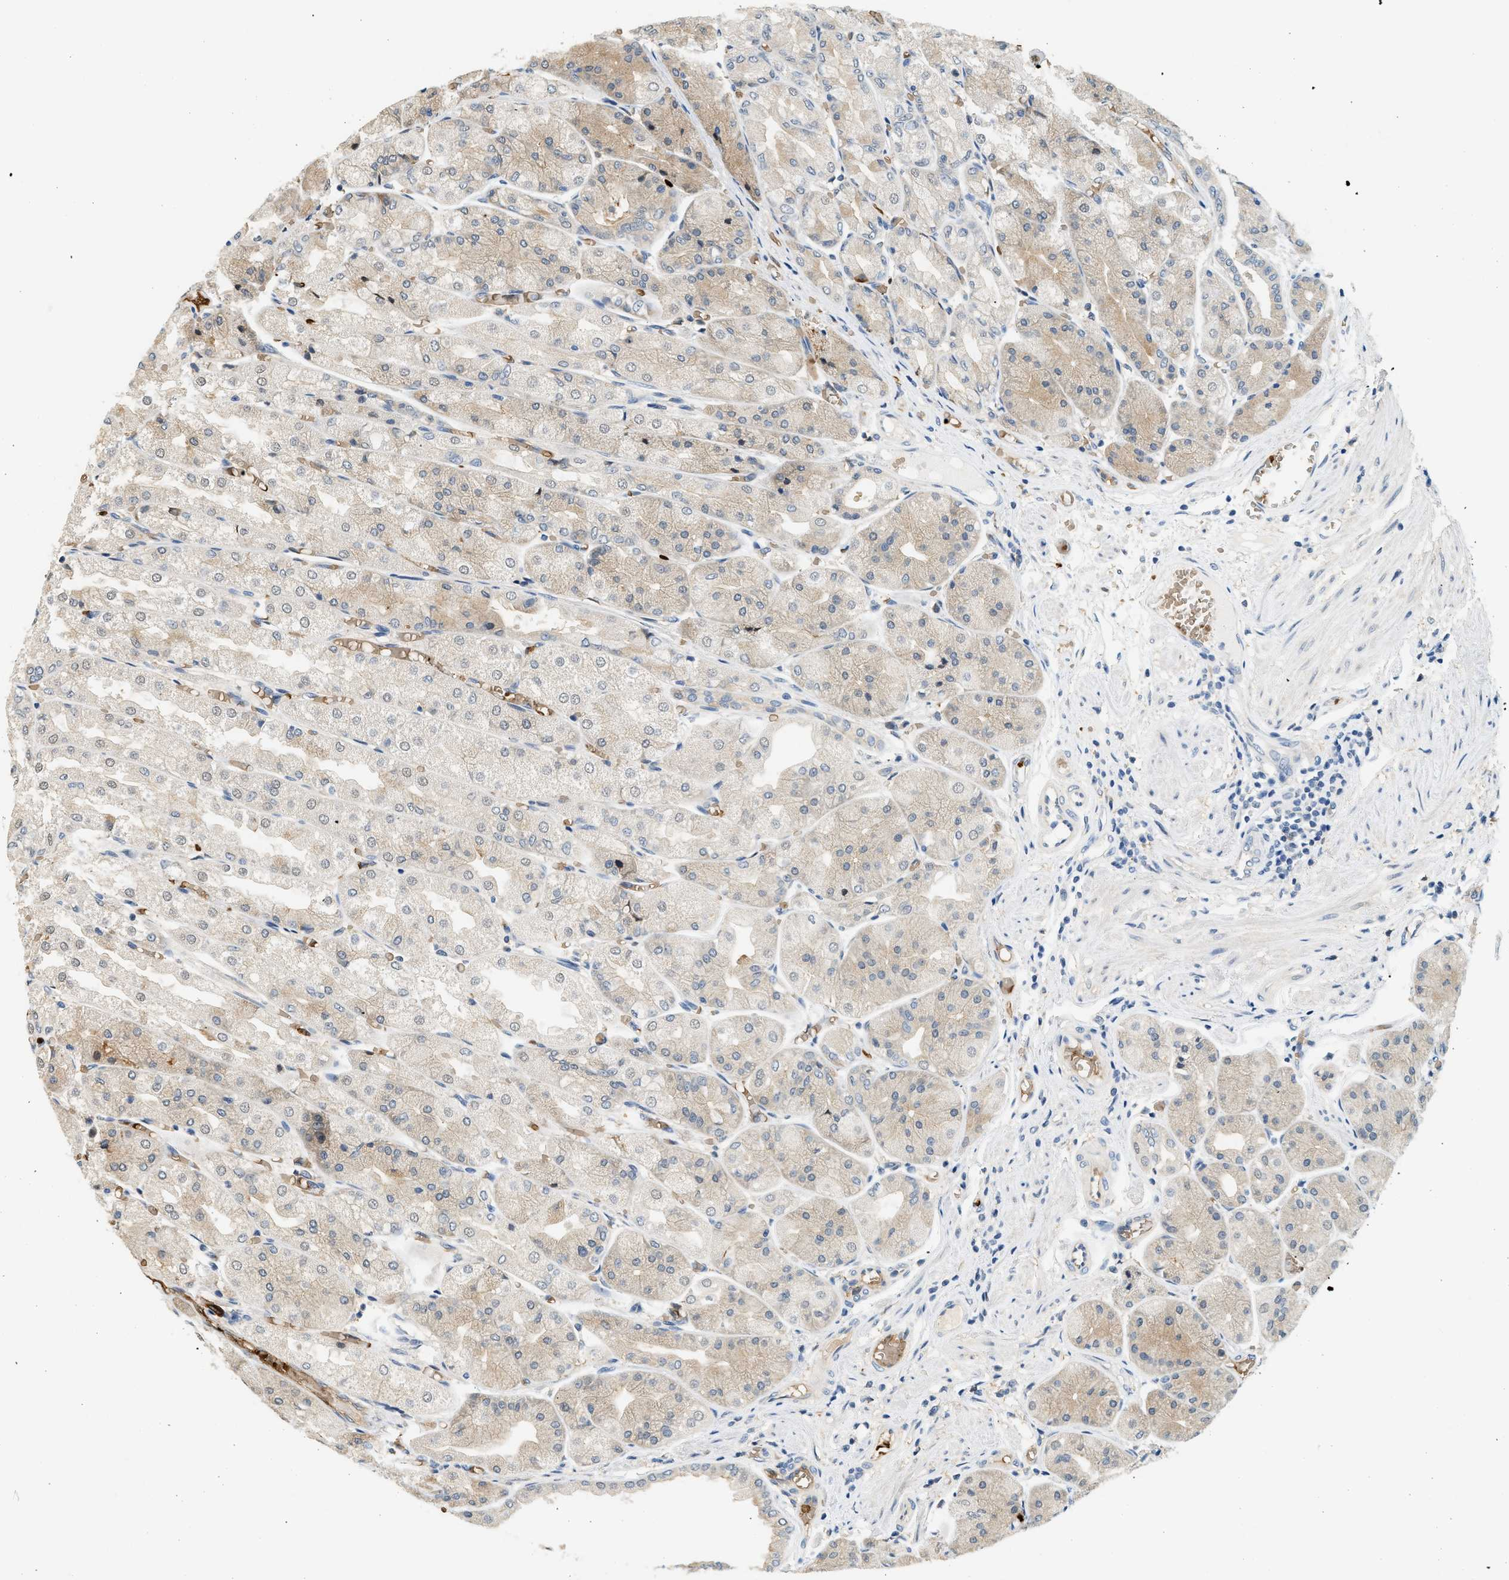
{"staining": {"intensity": "weak", "quantity": "25%-75%", "location": "cytoplasmic/membranous"}, "tissue": "stomach", "cell_type": "Glandular cells", "image_type": "normal", "snomed": [{"axis": "morphology", "description": "Normal tissue, NOS"}, {"axis": "topography", "description": "Stomach, upper"}], "caption": "Normal stomach demonstrates weak cytoplasmic/membranous staining in approximately 25%-75% of glandular cells.", "gene": "CYTH2", "patient": {"sex": "male", "age": 72}}